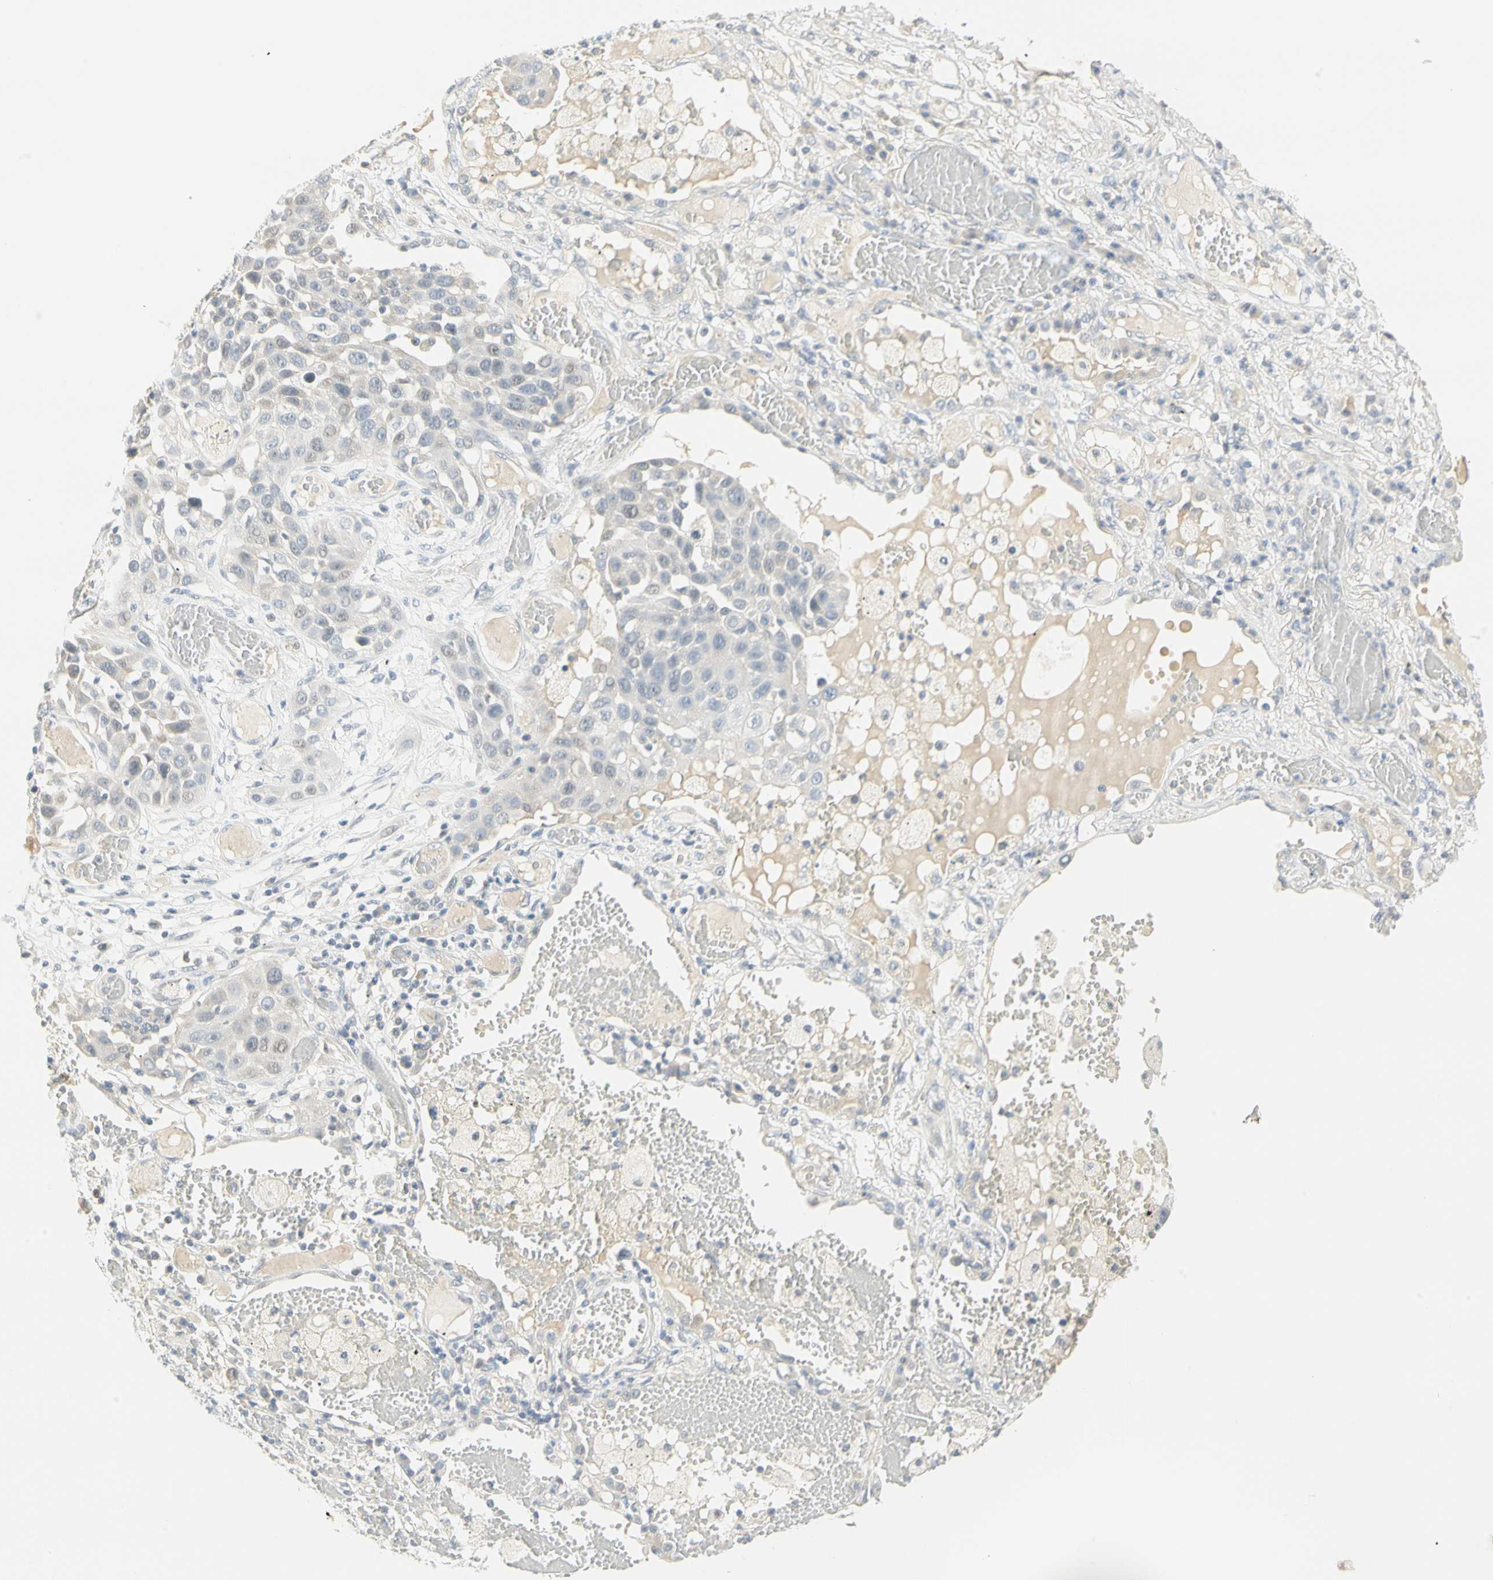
{"staining": {"intensity": "negative", "quantity": "none", "location": "none"}, "tissue": "lung cancer", "cell_type": "Tumor cells", "image_type": "cancer", "snomed": [{"axis": "morphology", "description": "Squamous cell carcinoma, NOS"}, {"axis": "topography", "description": "Lung"}], "caption": "DAB (3,3'-diaminobenzidine) immunohistochemical staining of human lung squamous cell carcinoma displays no significant staining in tumor cells. The staining is performed using DAB brown chromogen with nuclei counter-stained in using hematoxylin.", "gene": "MLLT10", "patient": {"sex": "male", "age": 71}}